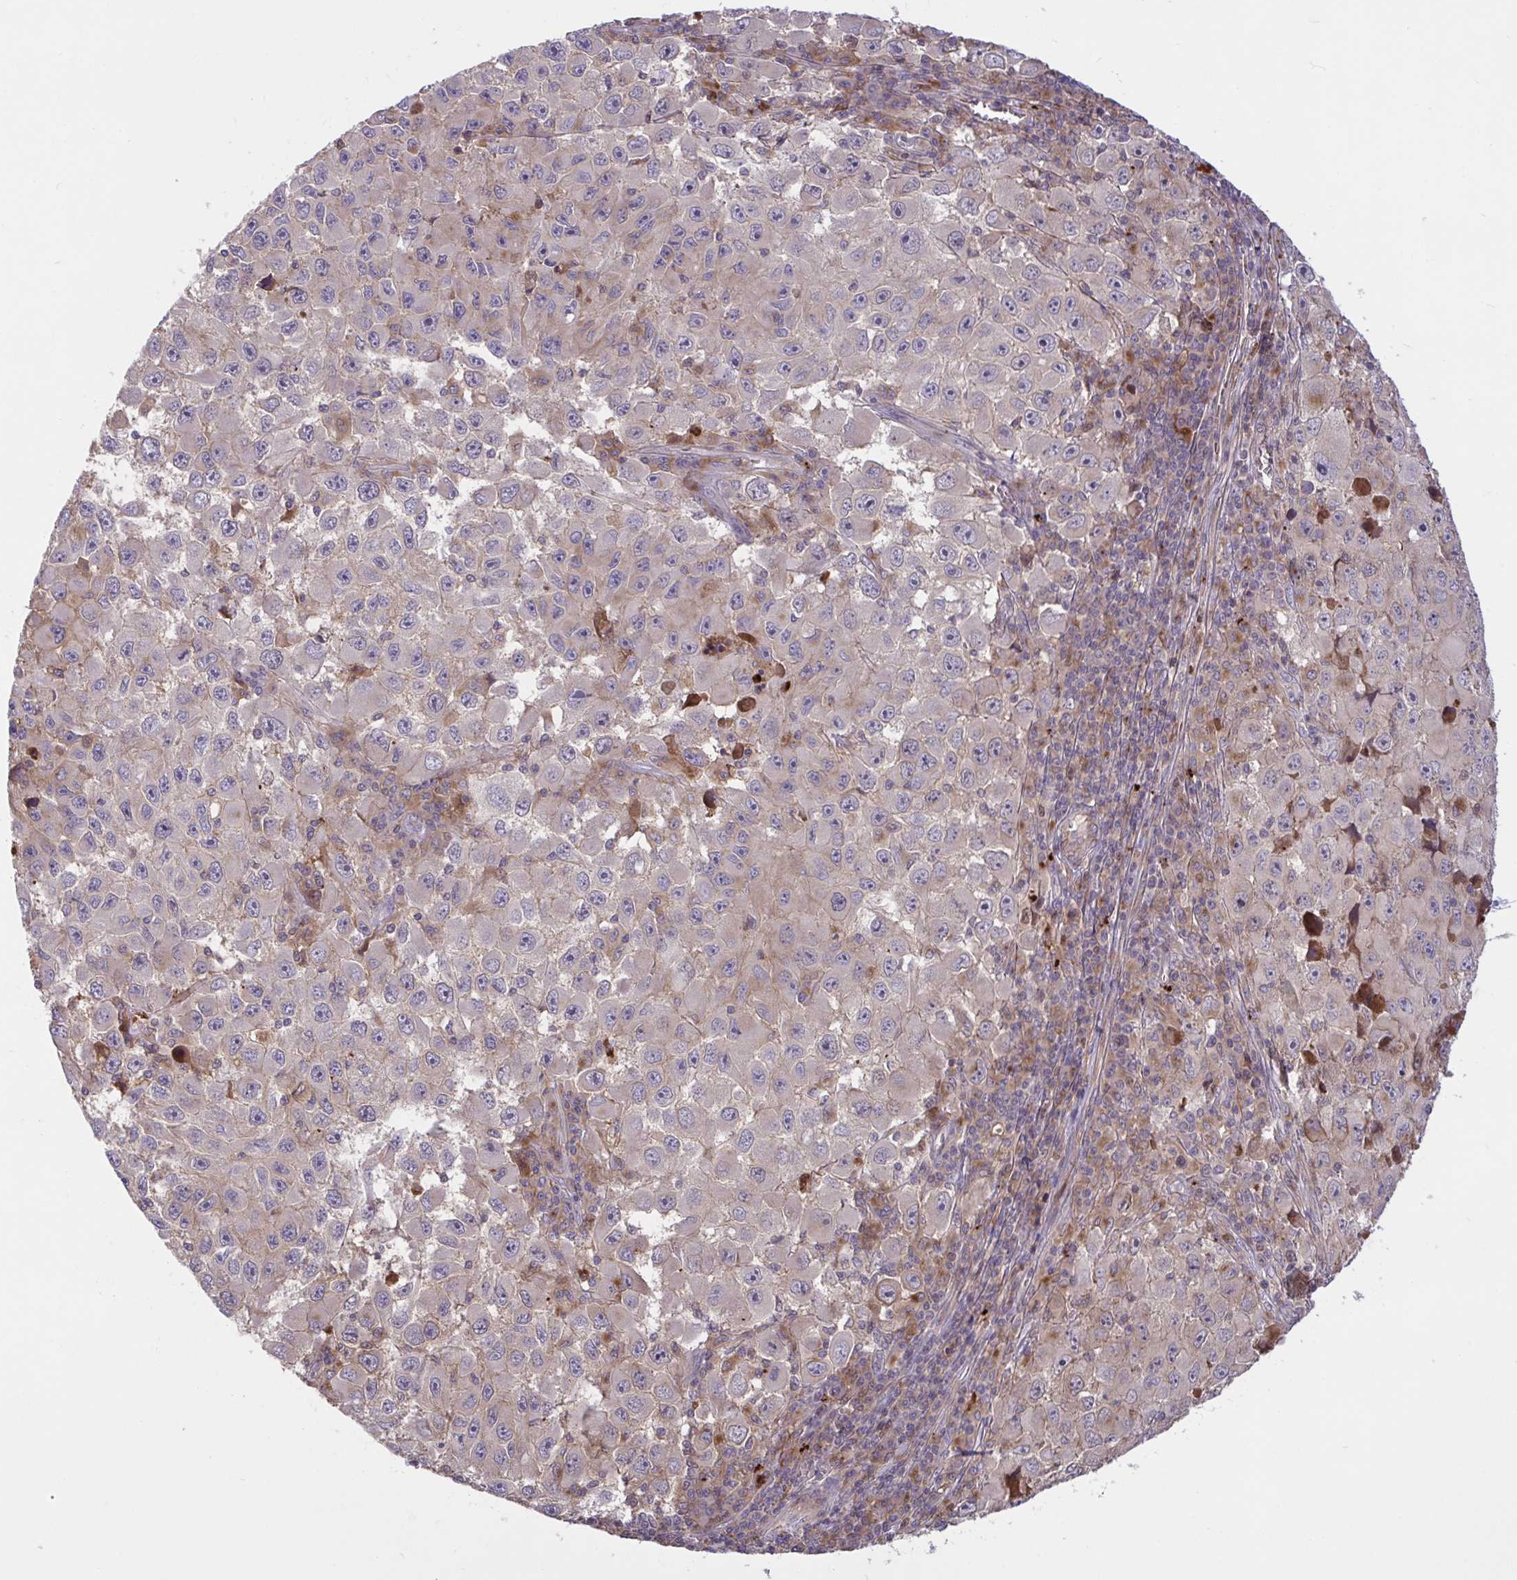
{"staining": {"intensity": "weak", "quantity": "<25%", "location": "cytoplasmic/membranous"}, "tissue": "melanoma", "cell_type": "Tumor cells", "image_type": "cancer", "snomed": [{"axis": "morphology", "description": "Malignant melanoma, Metastatic site"}, {"axis": "topography", "description": "Lymph node"}], "caption": "This micrograph is of malignant melanoma (metastatic site) stained with immunohistochemistry (IHC) to label a protein in brown with the nuclei are counter-stained blue. There is no staining in tumor cells.", "gene": "IL1R1", "patient": {"sex": "female", "age": 67}}